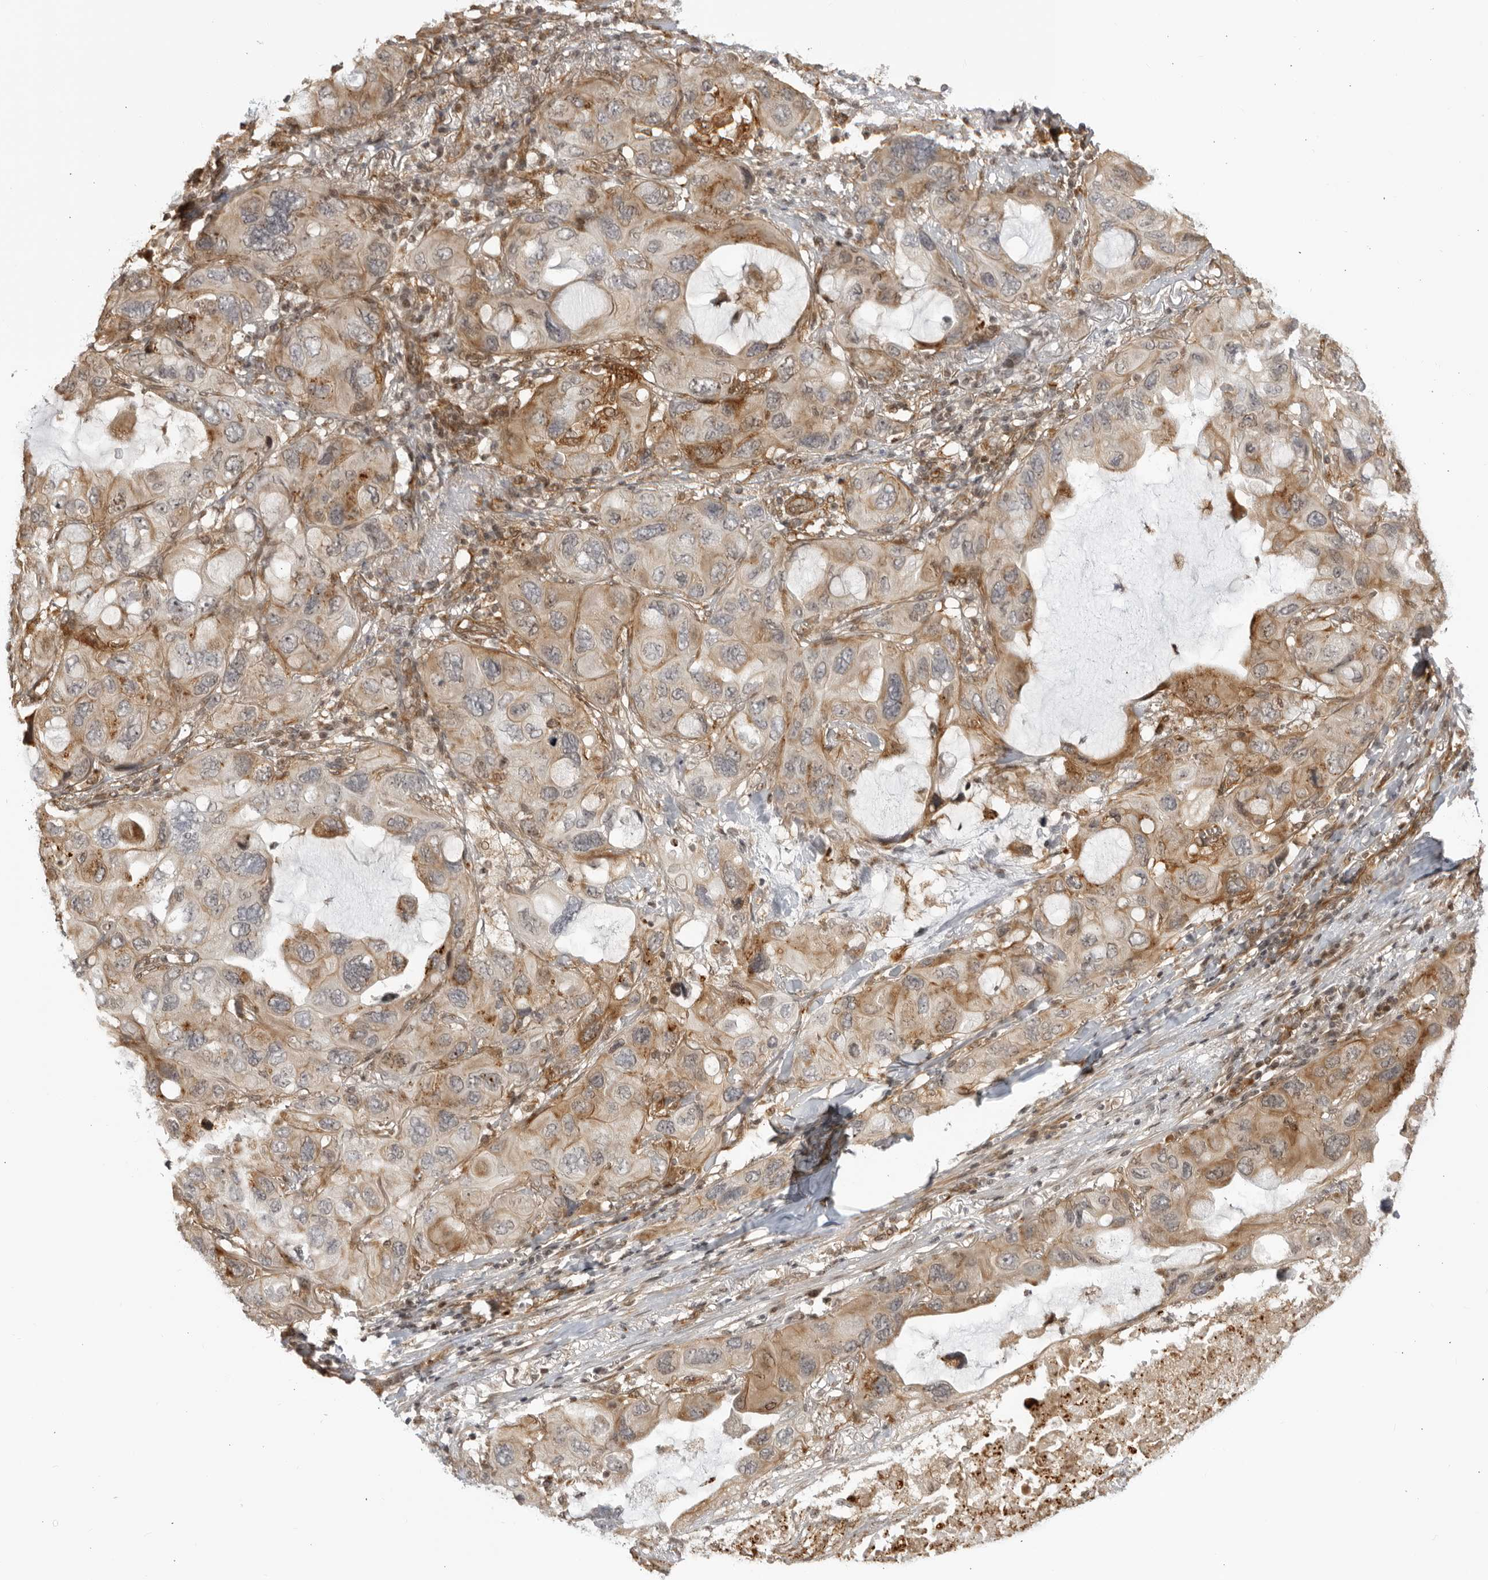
{"staining": {"intensity": "moderate", "quantity": "25%-75%", "location": "cytoplasmic/membranous"}, "tissue": "lung cancer", "cell_type": "Tumor cells", "image_type": "cancer", "snomed": [{"axis": "morphology", "description": "Squamous cell carcinoma, NOS"}, {"axis": "topography", "description": "Lung"}], "caption": "IHC of human lung cancer (squamous cell carcinoma) reveals medium levels of moderate cytoplasmic/membranous positivity in approximately 25%-75% of tumor cells.", "gene": "TCF21", "patient": {"sex": "female", "age": 73}}